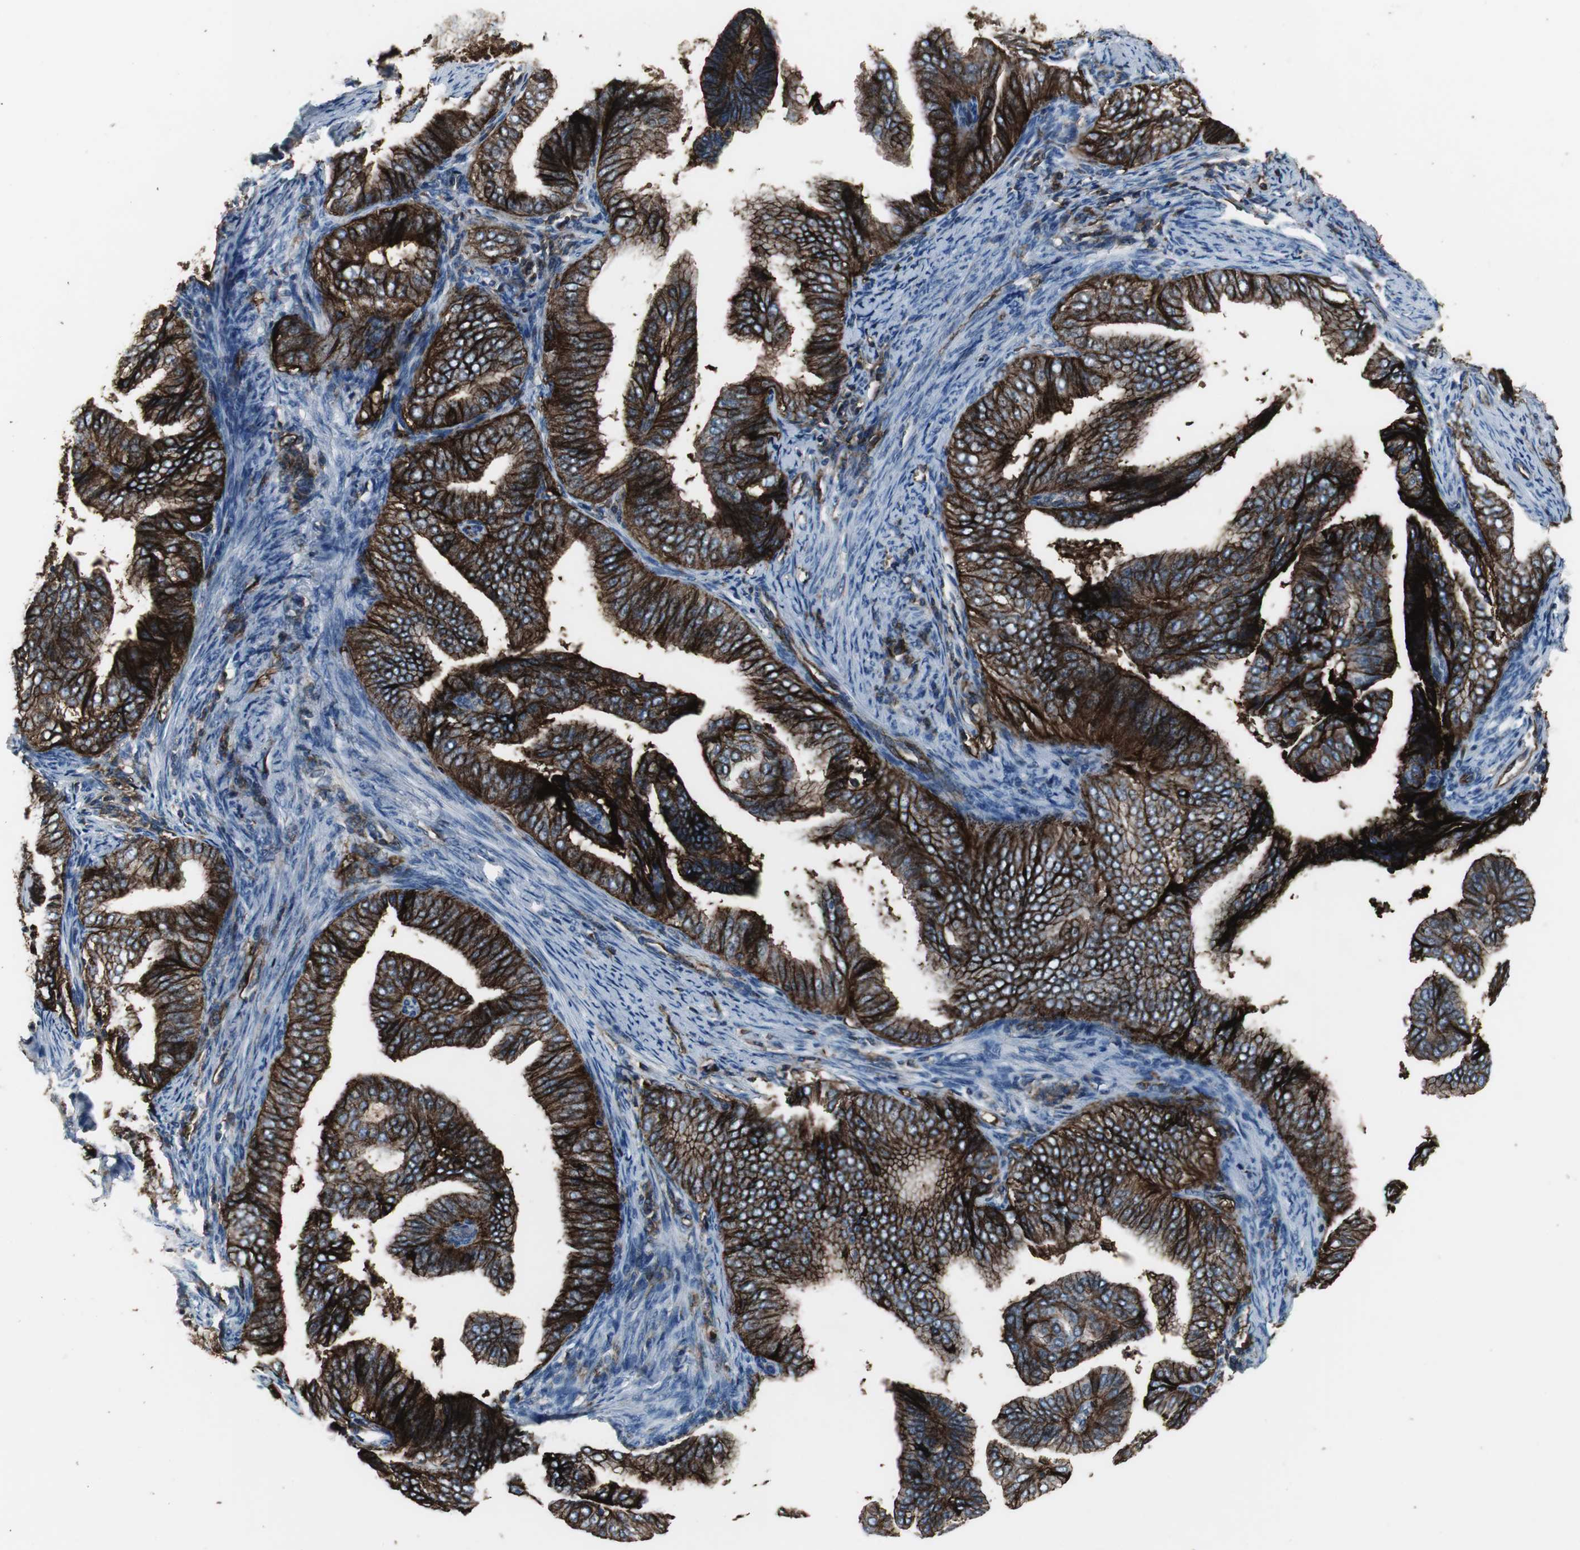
{"staining": {"intensity": "strong", "quantity": ">75%", "location": "cytoplasmic/membranous"}, "tissue": "endometrial cancer", "cell_type": "Tumor cells", "image_type": "cancer", "snomed": [{"axis": "morphology", "description": "Adenocarcinoma, NOS"}, {"axis": "topography", "description": "Endometrium"}], "caption": "This micrograph reveals IHC staining of endometrial cancer, with high strong cytoplasmic/membranous expression in about >75% of tumor cells.", "gene": "F11R", "patient": {"sex": "female", "age": 58}}